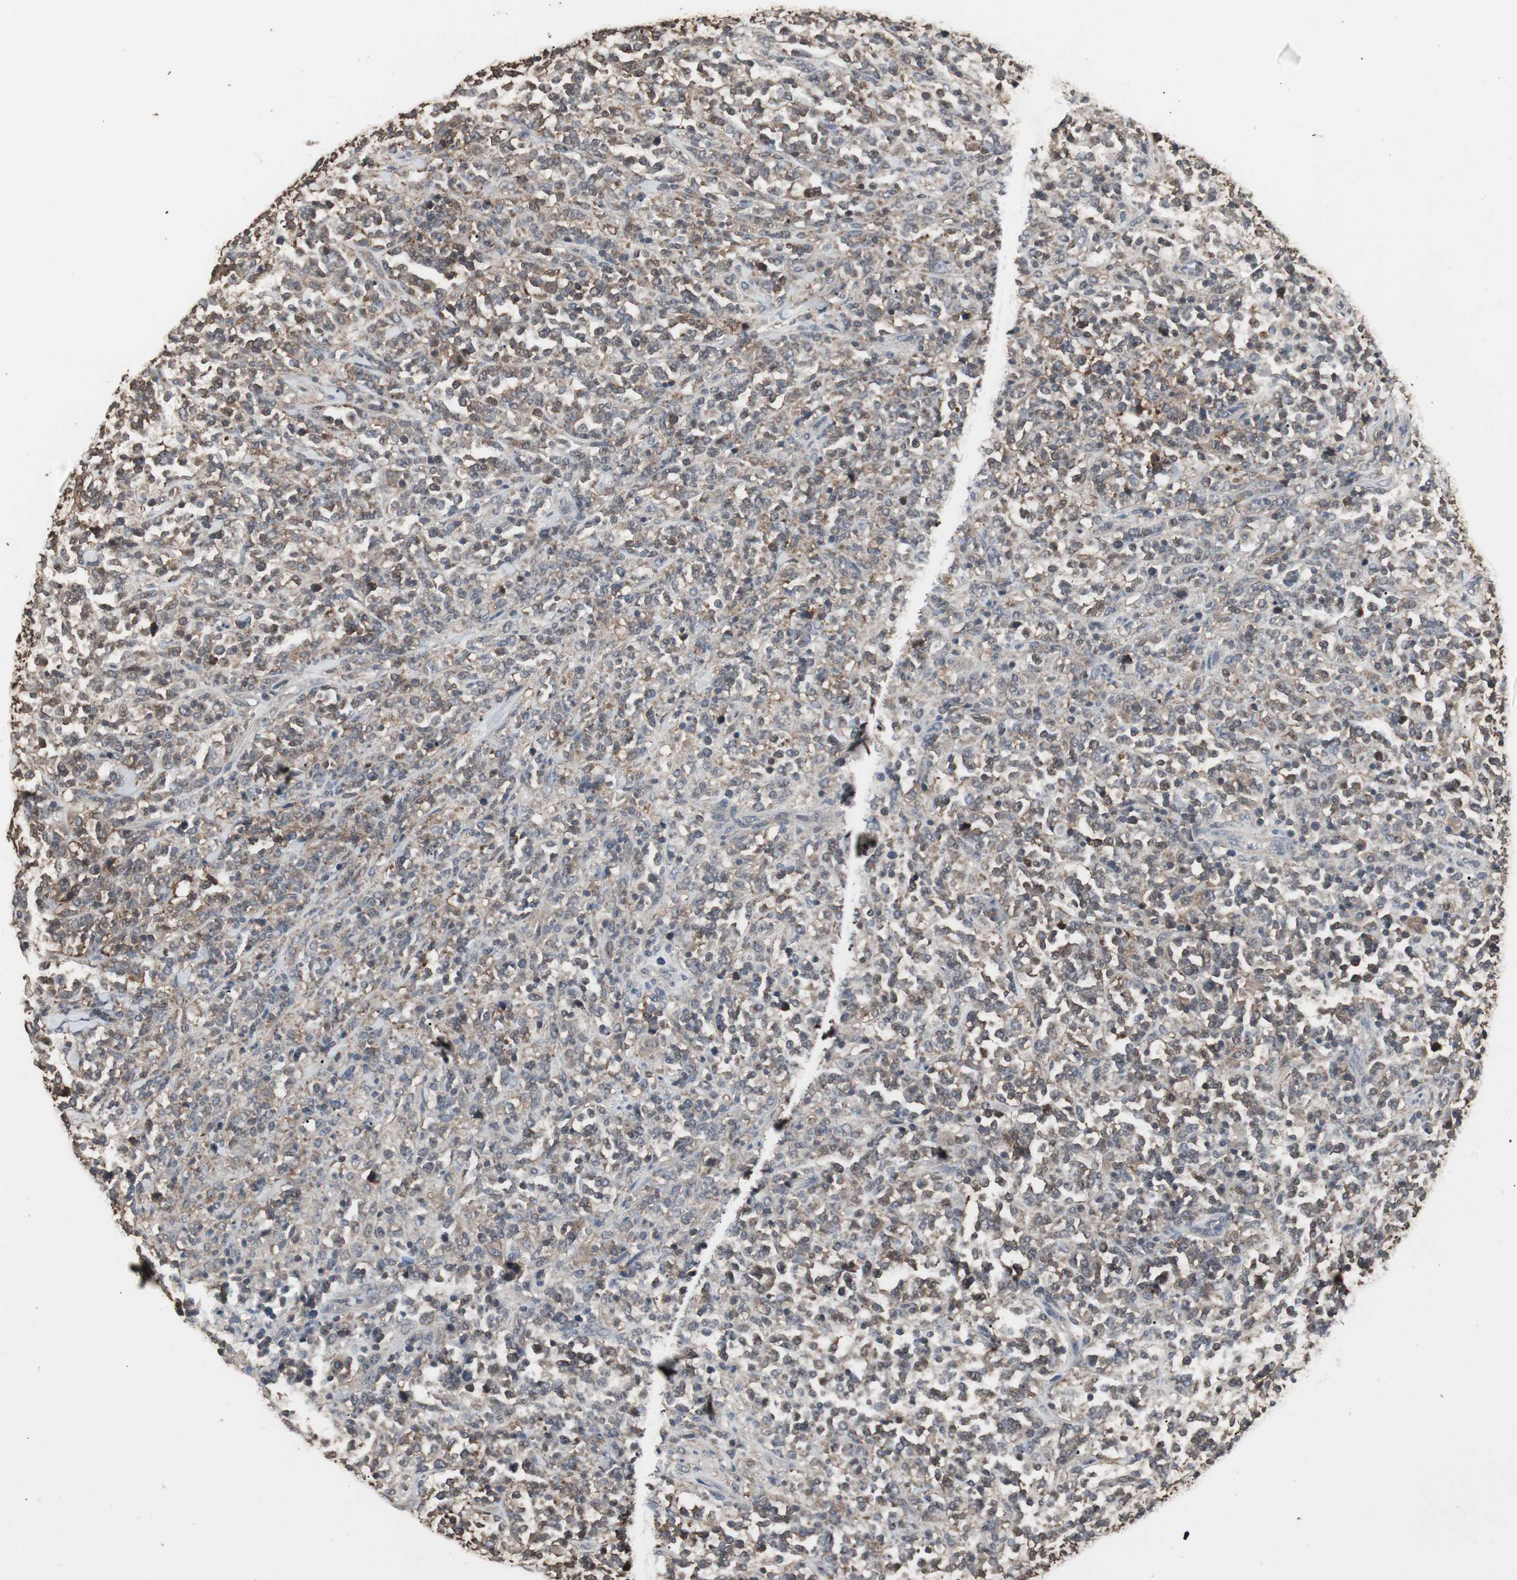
{"staining": {"intensity": "moderate", "quantity": "25%-75%", "location": "cytoplasmic/membranous"}, "tissue": "lymphoma", "cell_type": "Tumor cells", "image_type": "cancer", "snomed": [{"axis": "morphology", "description": "Malignant lymphoma, non-Hodgkin's type, High grade"}, {"axis": "topography", "description": "Soft tissue"}], "caption": "An image of lymphoma stained for a protein reveals moderate cytoplasmic/membranous brown staining in tumor cells.", "gene": "HPRT1", "patient": {"sex": "male", "age": 18}}